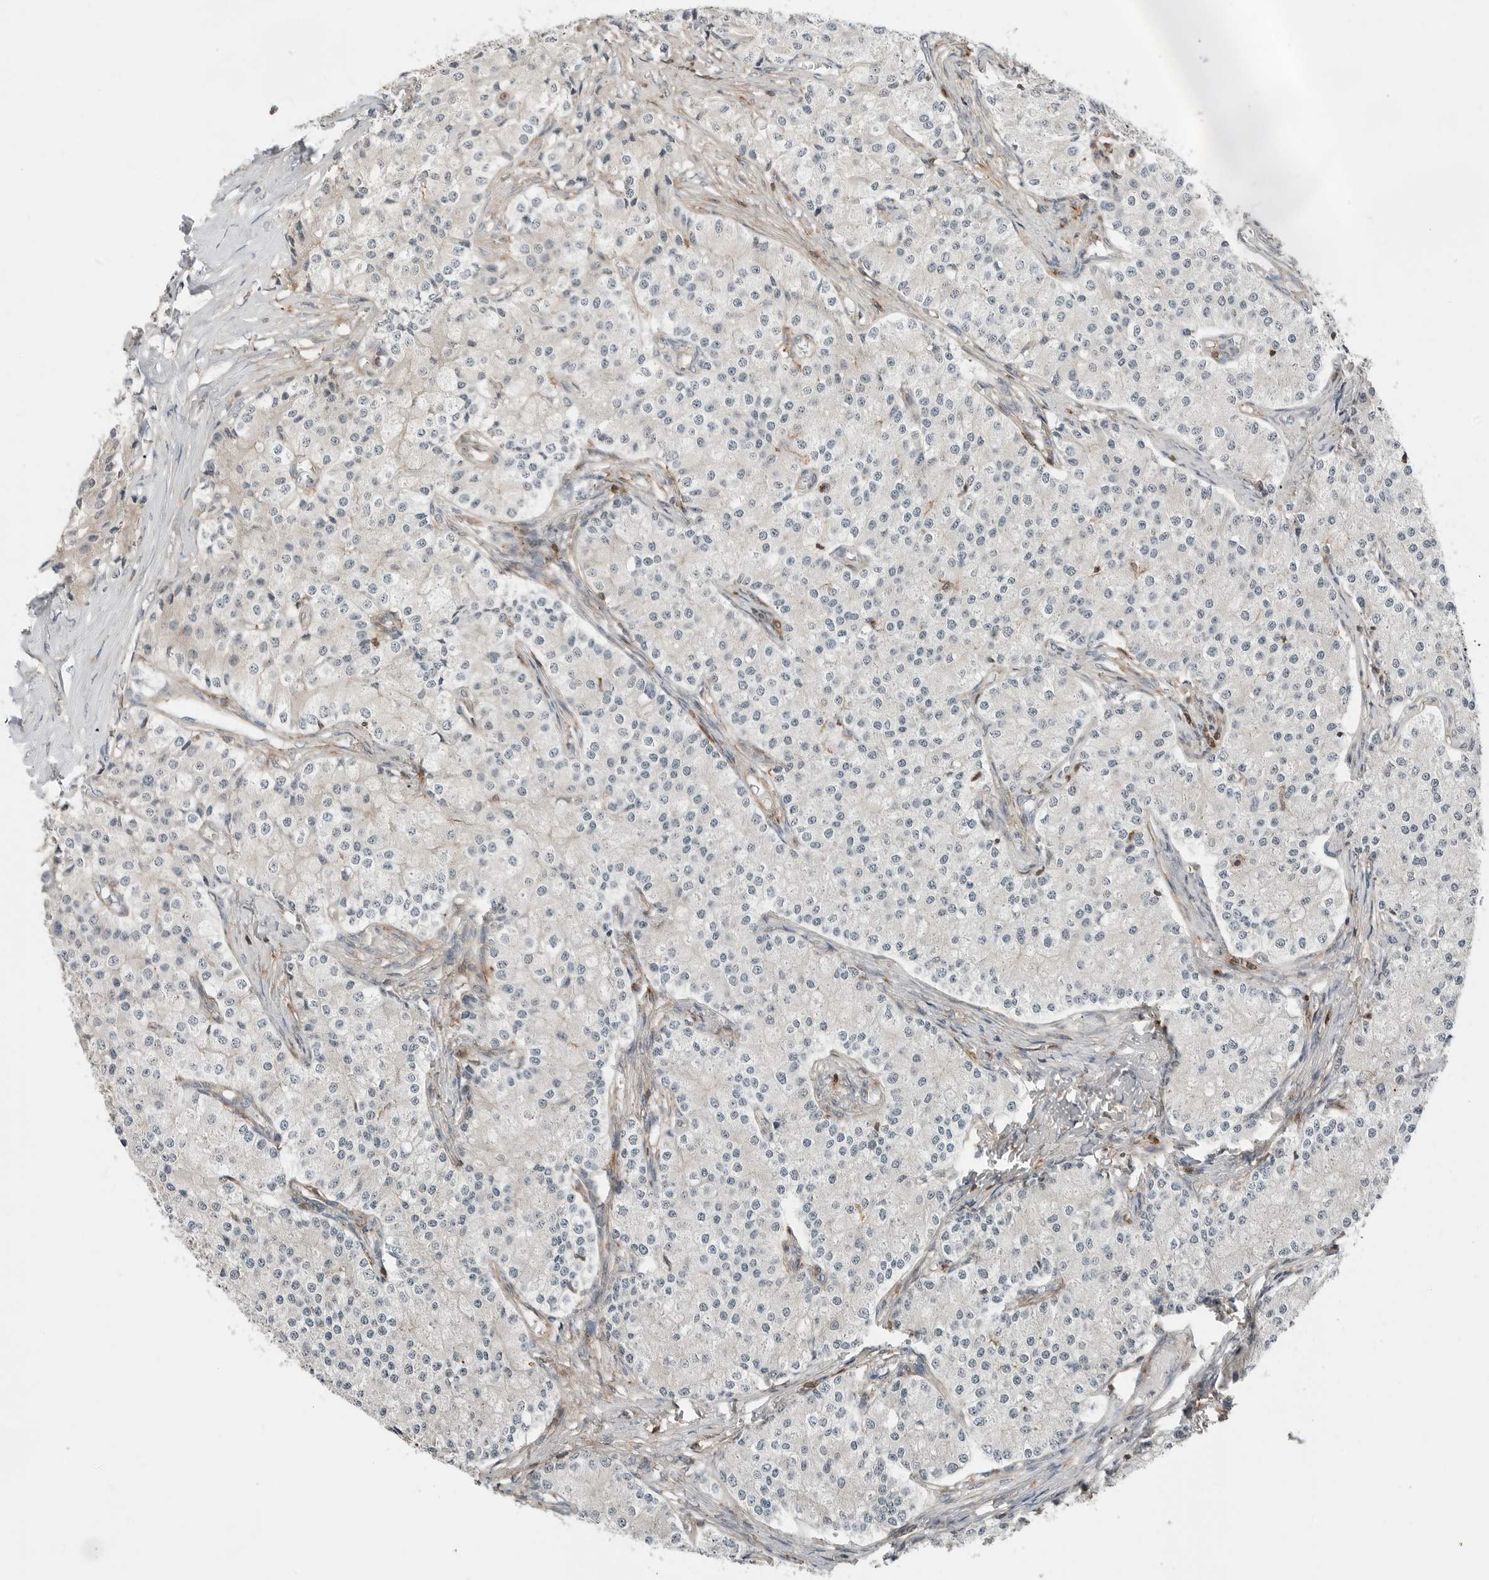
{"staining": {"intensity": "negative", "quantity": "none", "location": "none"}, "tissue": "carcinoid", "cell_type": "Tumor cells", "image_type": "cancer", "snomed": [{"axis": "morphology", "description": "Carcinoid, malignant, NOS"}, {"axis": "topography", "description": "Colon"}], "caption": "This is a micrograph of IHC staining of malignant carcinoid, which shows no positivity in tumor cells. Brightfield microscopy of immunohistochemistry stained with DAB (3,3'-diaminobenzidine) (brown) and hematoxylin (blue), captured at high magnification.", "gene": "LEFTY2", "patient": {"sex": "female", "age": 52}}